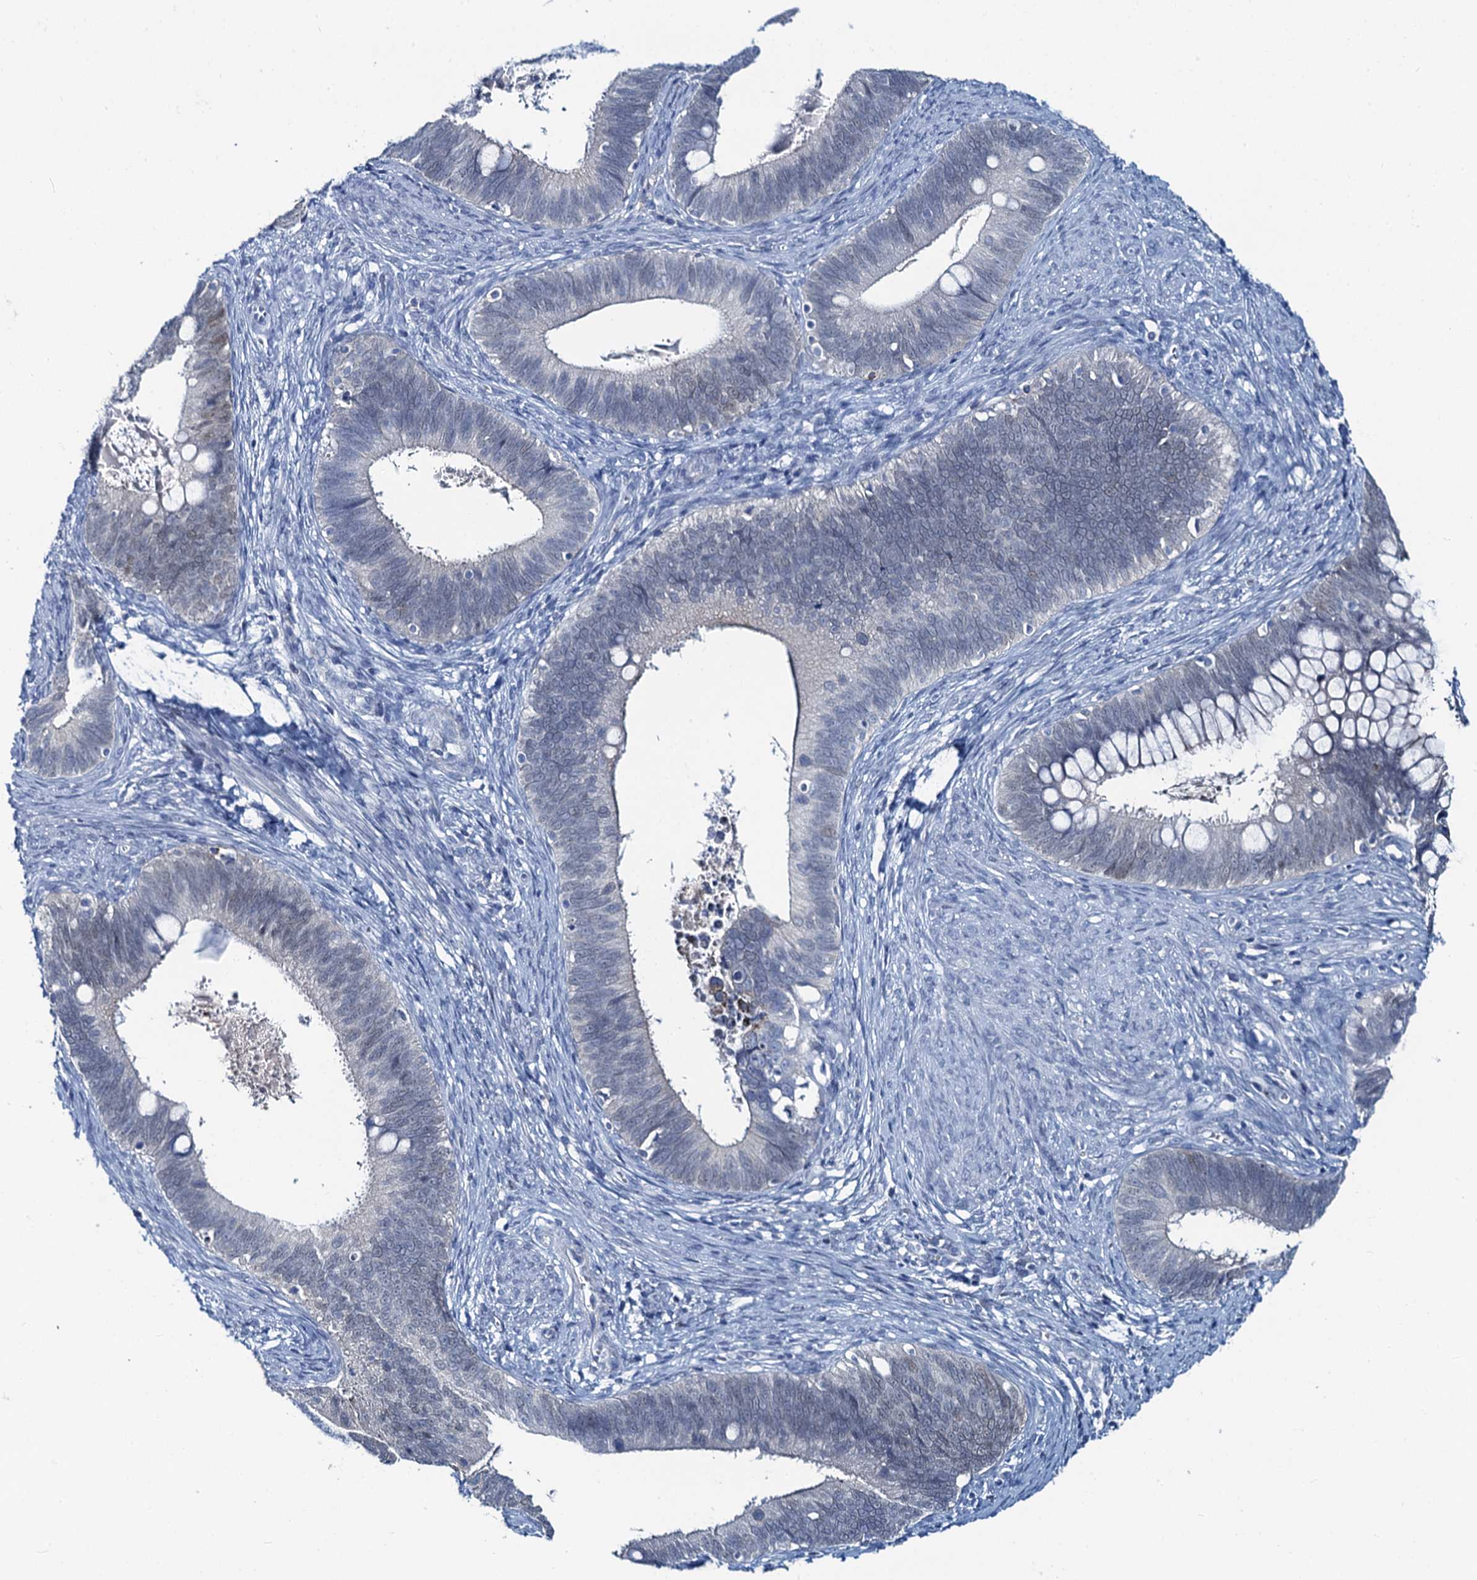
{"staining": {"intensity": "negative", "quantity": "none", "location": "none"}, "tissue": "cervical cancer", "cell_type": "Tumor cells", "image_type": "cancer", "snomed": [{"axis": "morphology", "description": "Adenocarcinoma, NOS"}, {"axis": "topography", "description": "Cervix"}], "caption": "Cervical adenocarcinoma was stained to show a protein in brown. There is no significant expression in tumor cells. Nuclei are stained in blue.", "gene": "TOX3", "patient": {"sex": "female", "age": 42}}